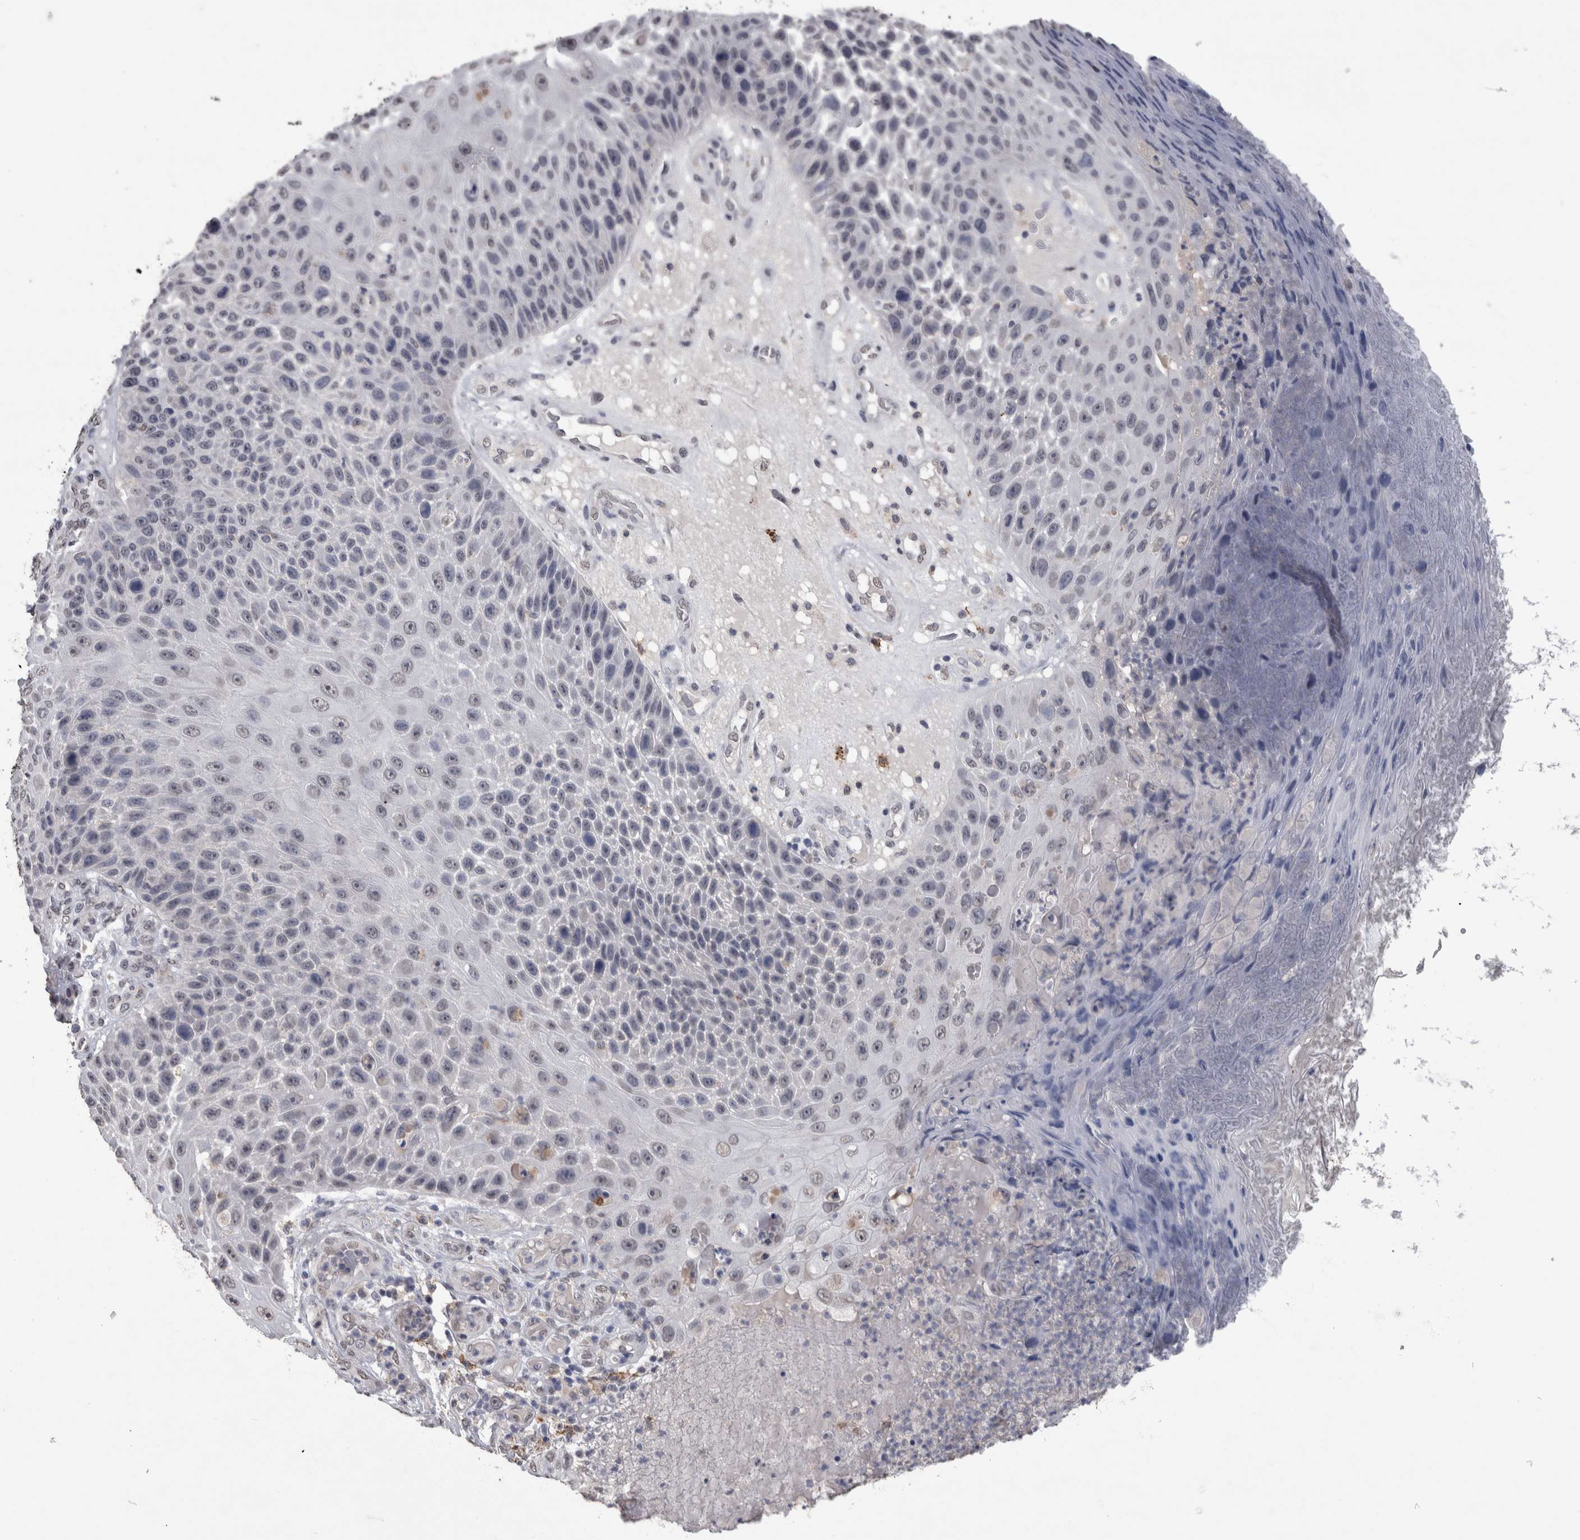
{"staining": {"intensity": "weak", "quantity": "<25%", "location": "nuclear"}, "tissue": "skin cancer", "cell_type": "Tumor cells", "image_type": "cancer", "snomed": [{"axis": "morphology", "description": "Squamous cell carcinoma, NOS"}, {"axis": "topography", "description": "Skin"}], "caption": "Immunohistochemical staining of skin squamous cell carcinoma displays no significant expression in tumor cells.", "gene": "PAX5", "patient": {"sex": "female", "age": 88}}